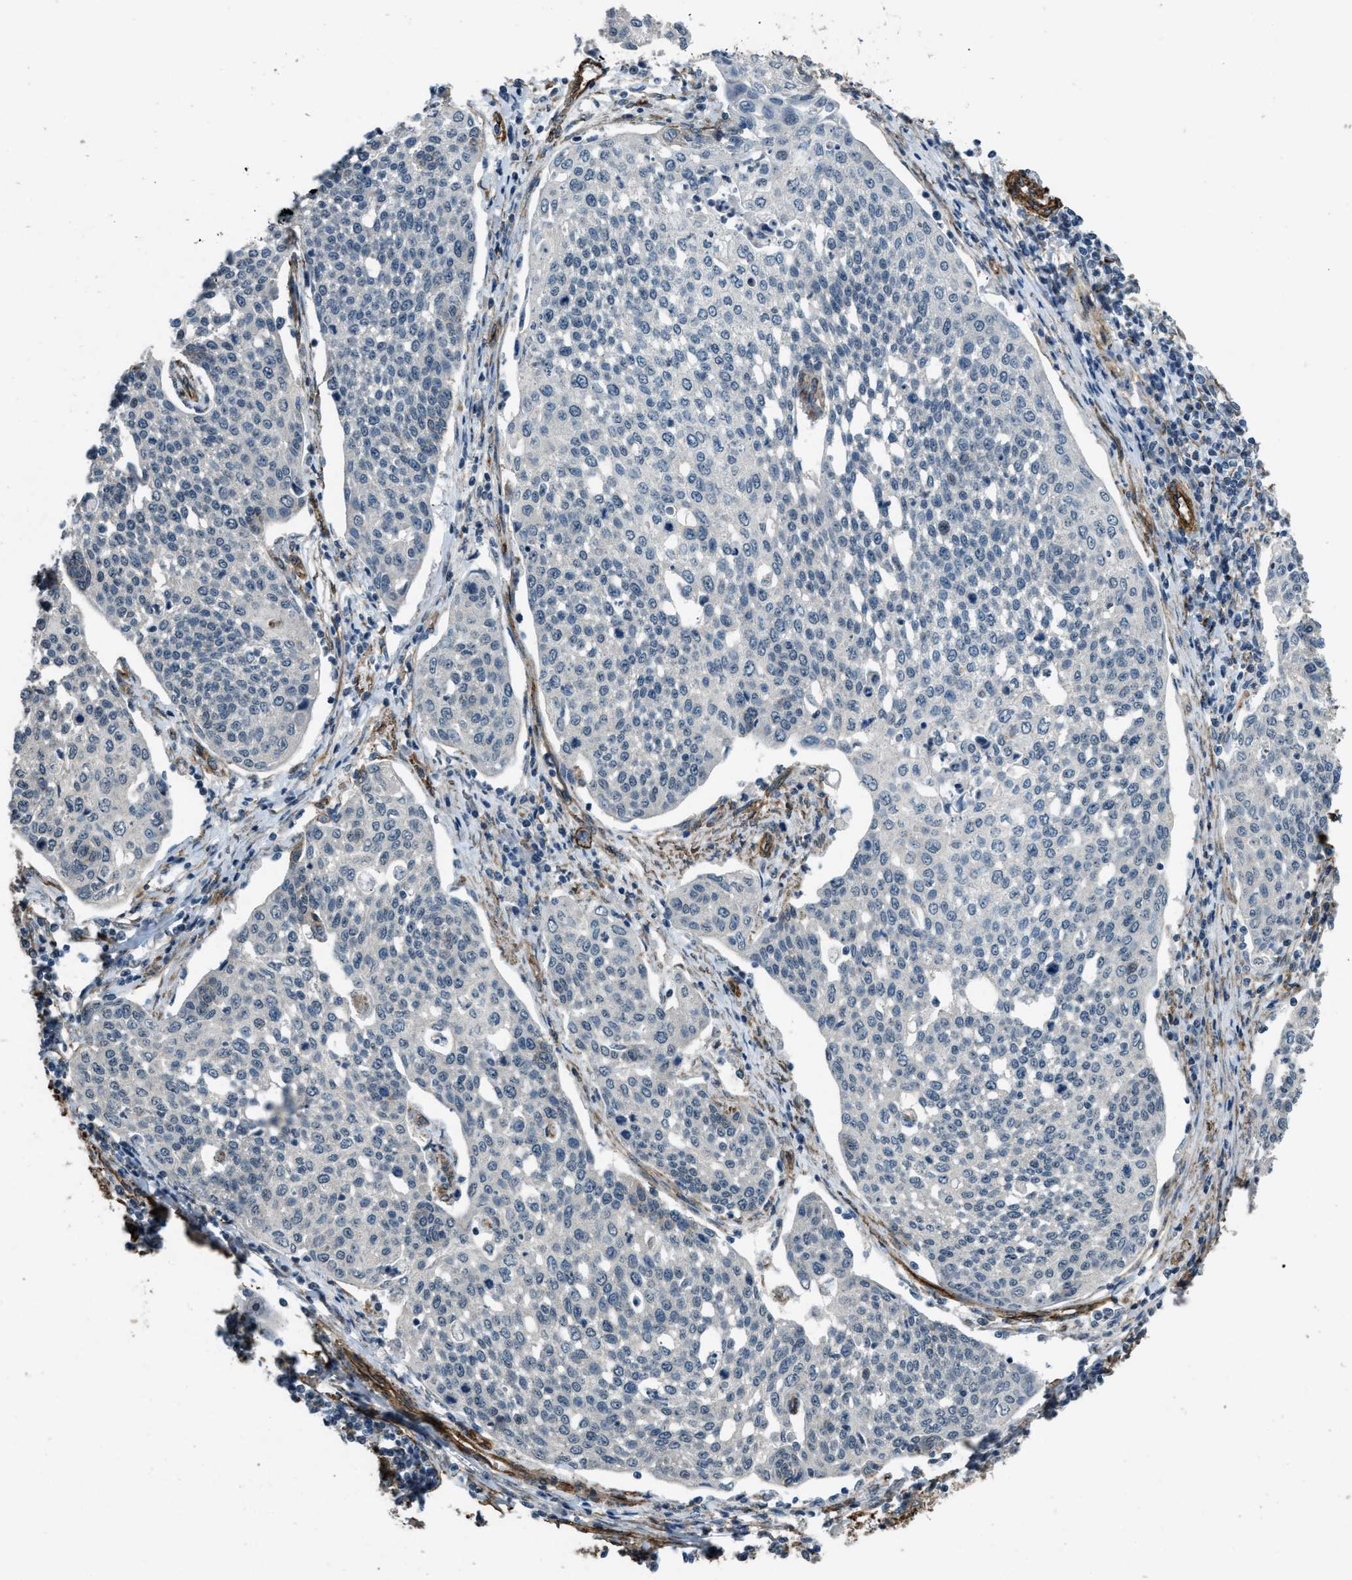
{"staining": {"intensity": "negative", "quantity": "none", "location": "none"}, "tissue": "cervical cancer", "cell_type": "Tumor cells", "image_type": "cancer", "snomed": [{"axis": "morphology", "description": "Squamous cell carcinoma, NOS"}, {"axis": "topography", "description": "Cervix"}], "caption": "This photomicrograph is of cervical squamous cell carcinoma stained with immunohistochemistry (IHC) to label a protein in brown with the nuclei are counter-stained blue. There is no expression in tumor cells.", "gene": "NMB", "patient": {"sex": "female", "age": 34}}